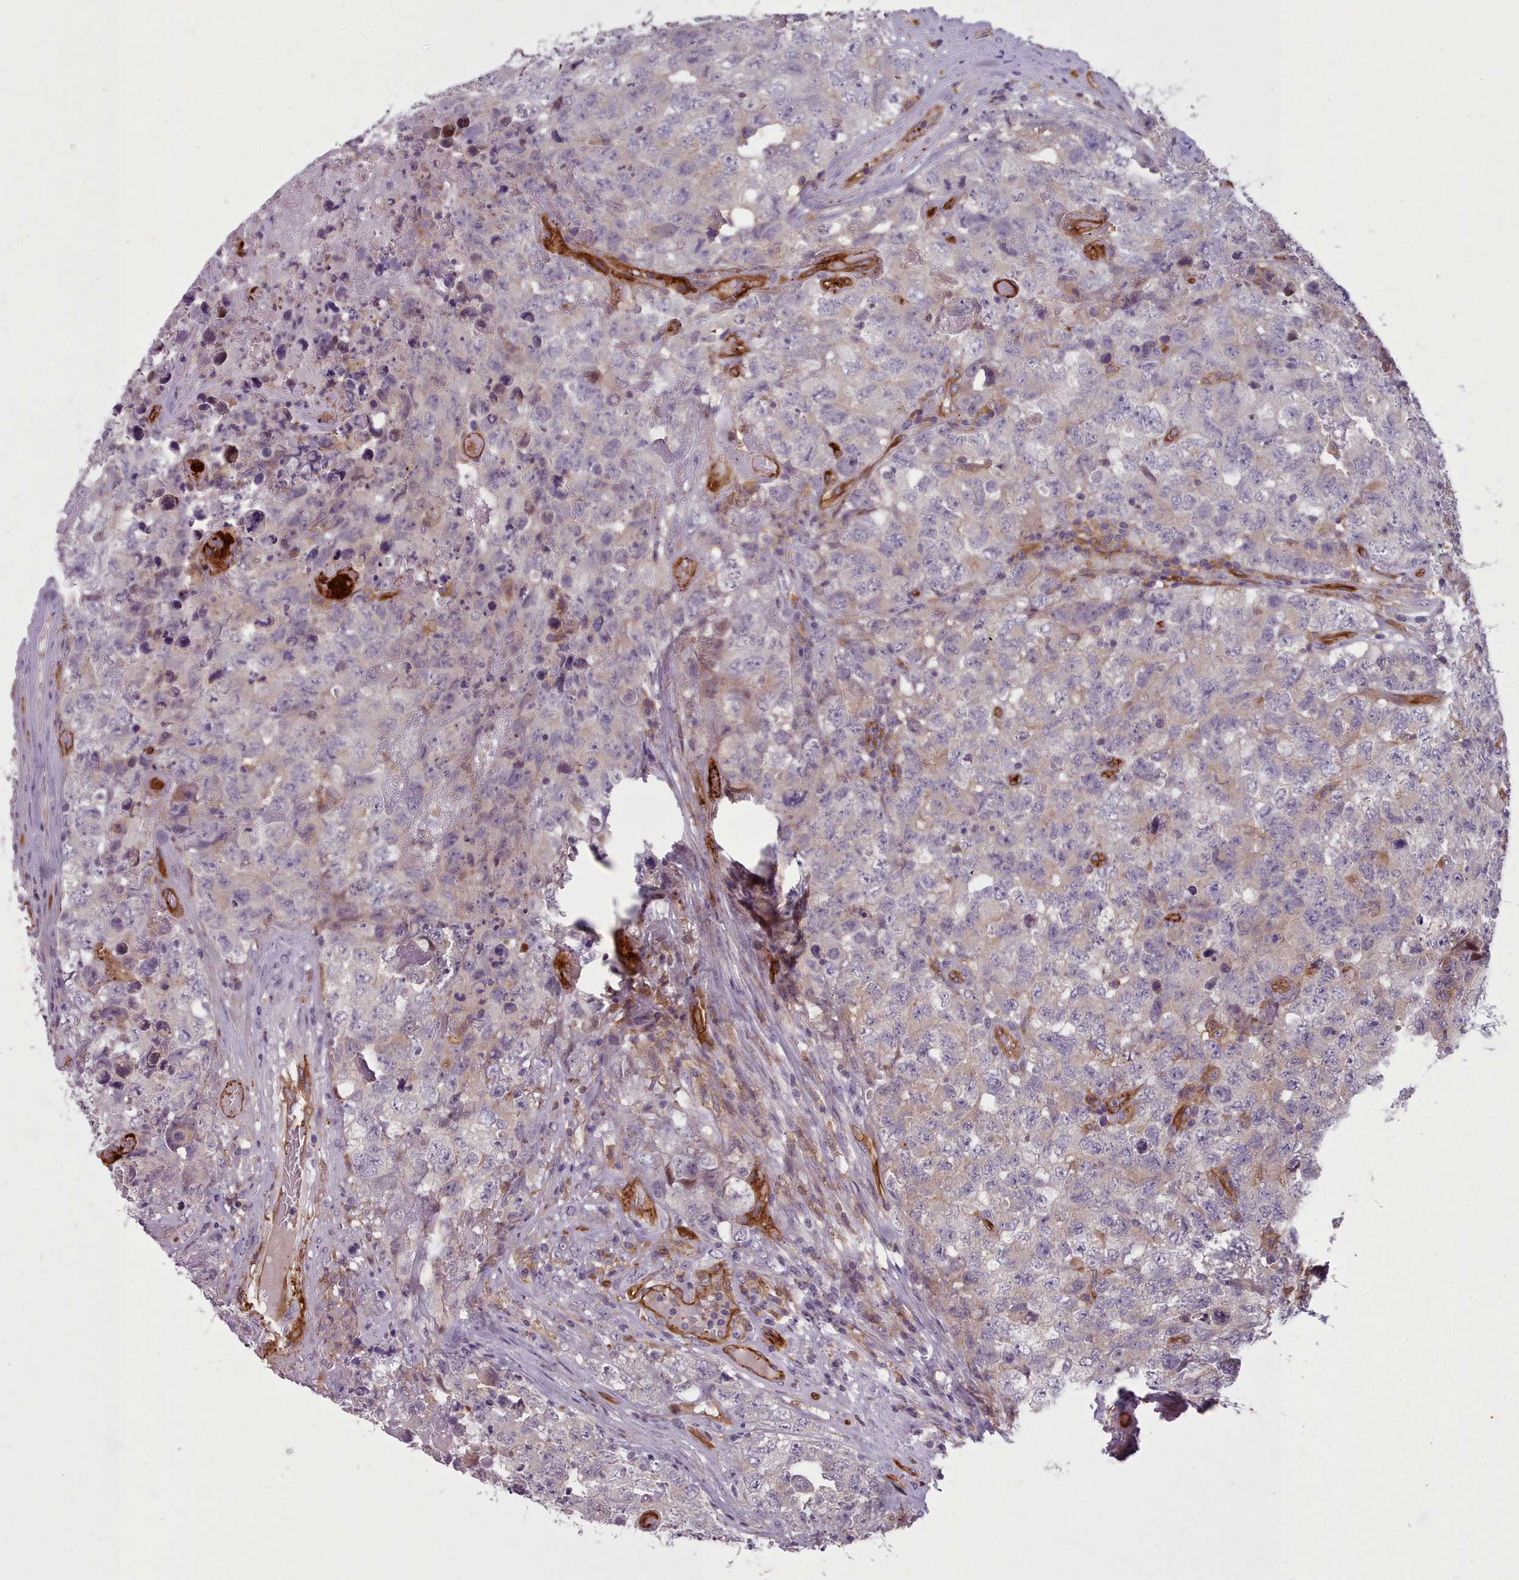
{"staining": {"intensity": "negative", "quantity": "none", "location": "none"}, "tissue": "testis cancer", "cell_type": "Tumor cells", "image_type": "cancer", "snomed": [{"axis": "morphology", "description": "Carcinoma, Embryonal, NOS"}, {"axis": "topography", "description": "Testis"}], "caption": "A photomicrograph of testis cancer (embryonal carcinoma) stained for a protein reveals no brown staining in tumor cells. (Stains: DAB IHC with hematoxylin counter stain, Microscopy: brightfield microscopy at high magnification).", "gene": "CD300LF", "patient": {"sex": "male", "age": 31}}